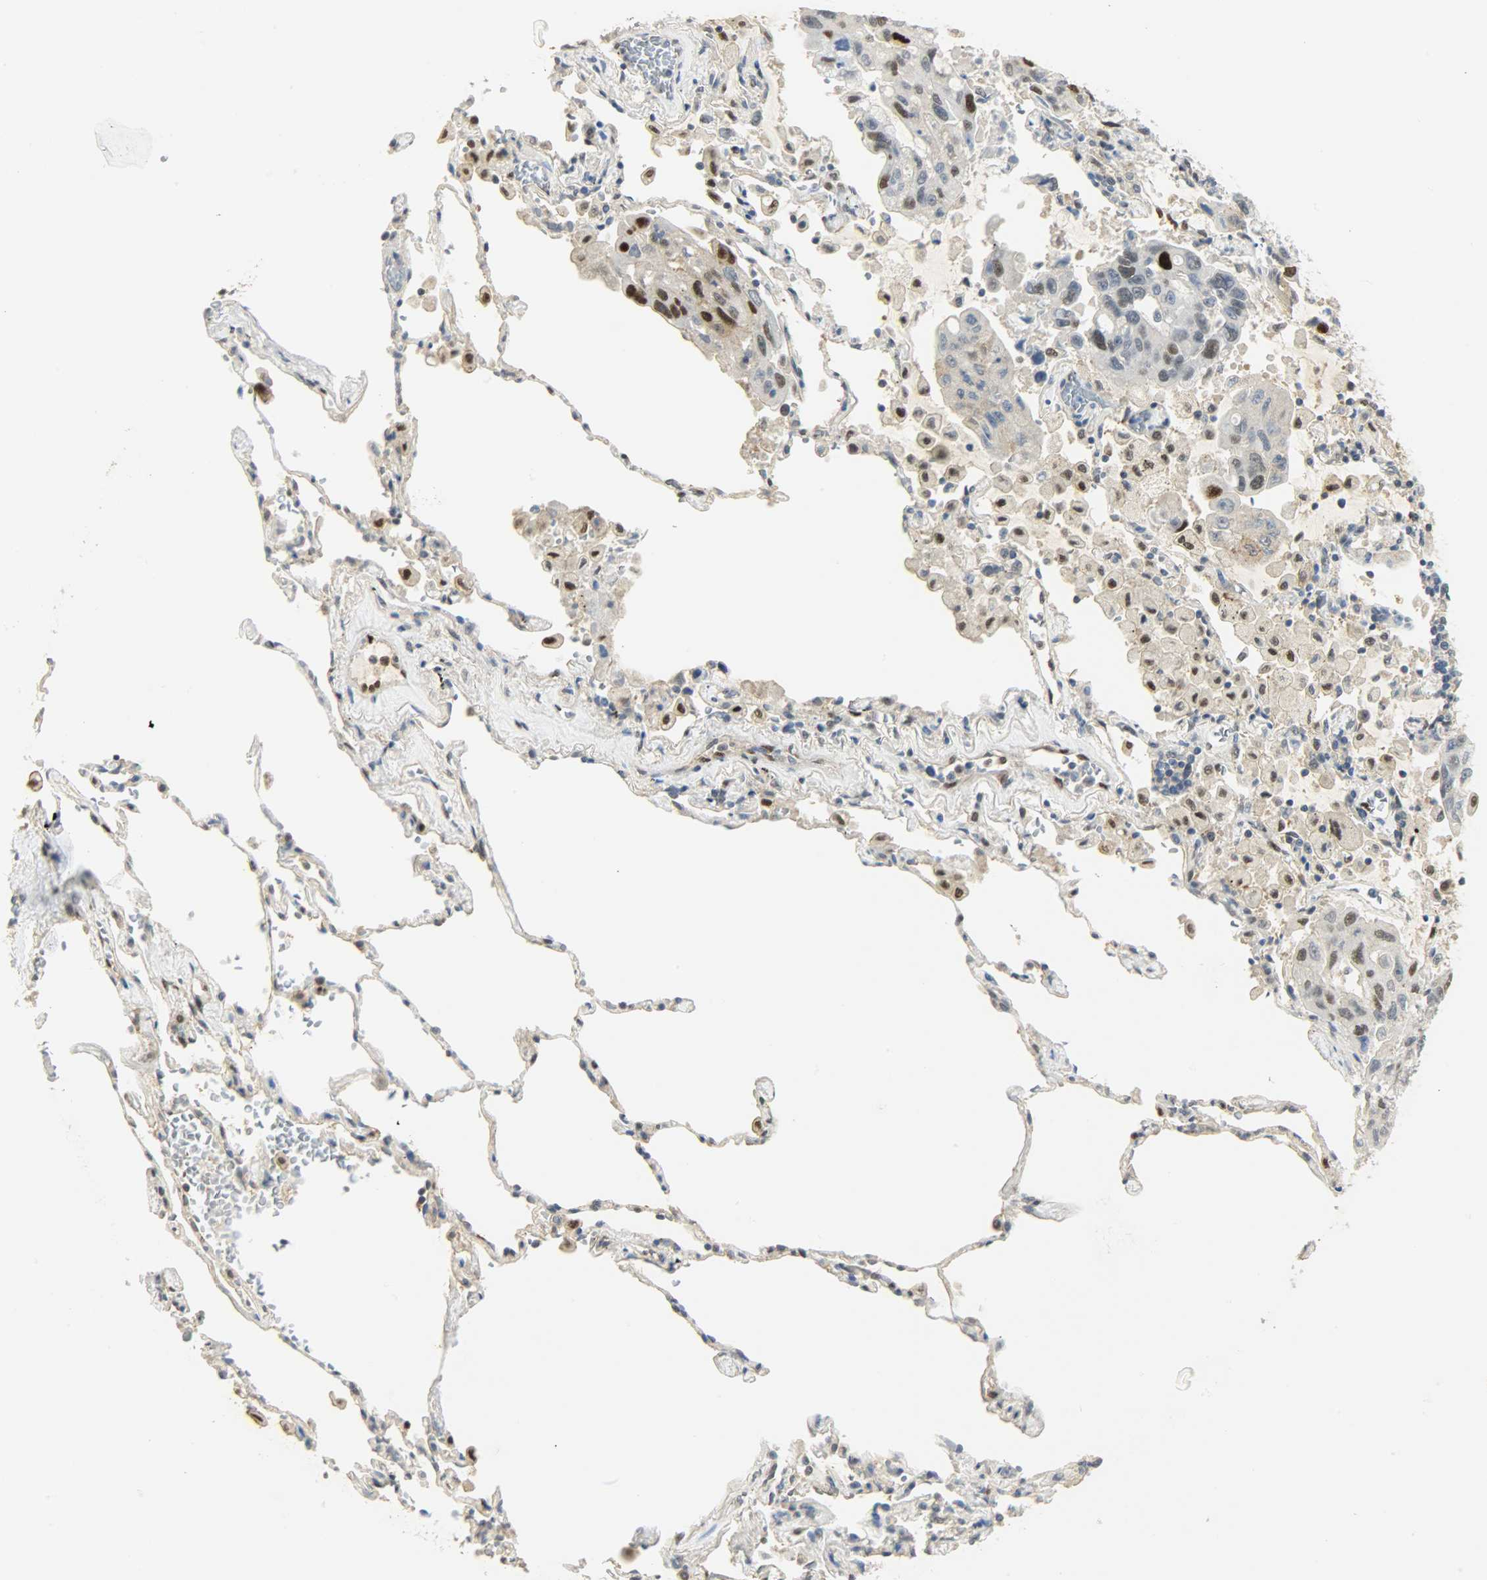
{"staining": {"intensity": "moderate", "quantity": "25%-75%", "location": "nuclear"}, "tissue": "lung cancer", "cell_type": "Tumor cells", "image_type": "cancer", "snomed": [{"axis": "morphology", "description": "Adenocarcinoma, NOS"}, {"axis": "topography", "description": "Lung"}], "caption": "Approximately 25%-75% of tumor cells in lung cancer (adenocarcinoma) show moderate nuclear protein expression as visualized by brown immunohistochemical staining.", "gene": "NPEPL1", "patient": {"sex": "male", "age": 64}}